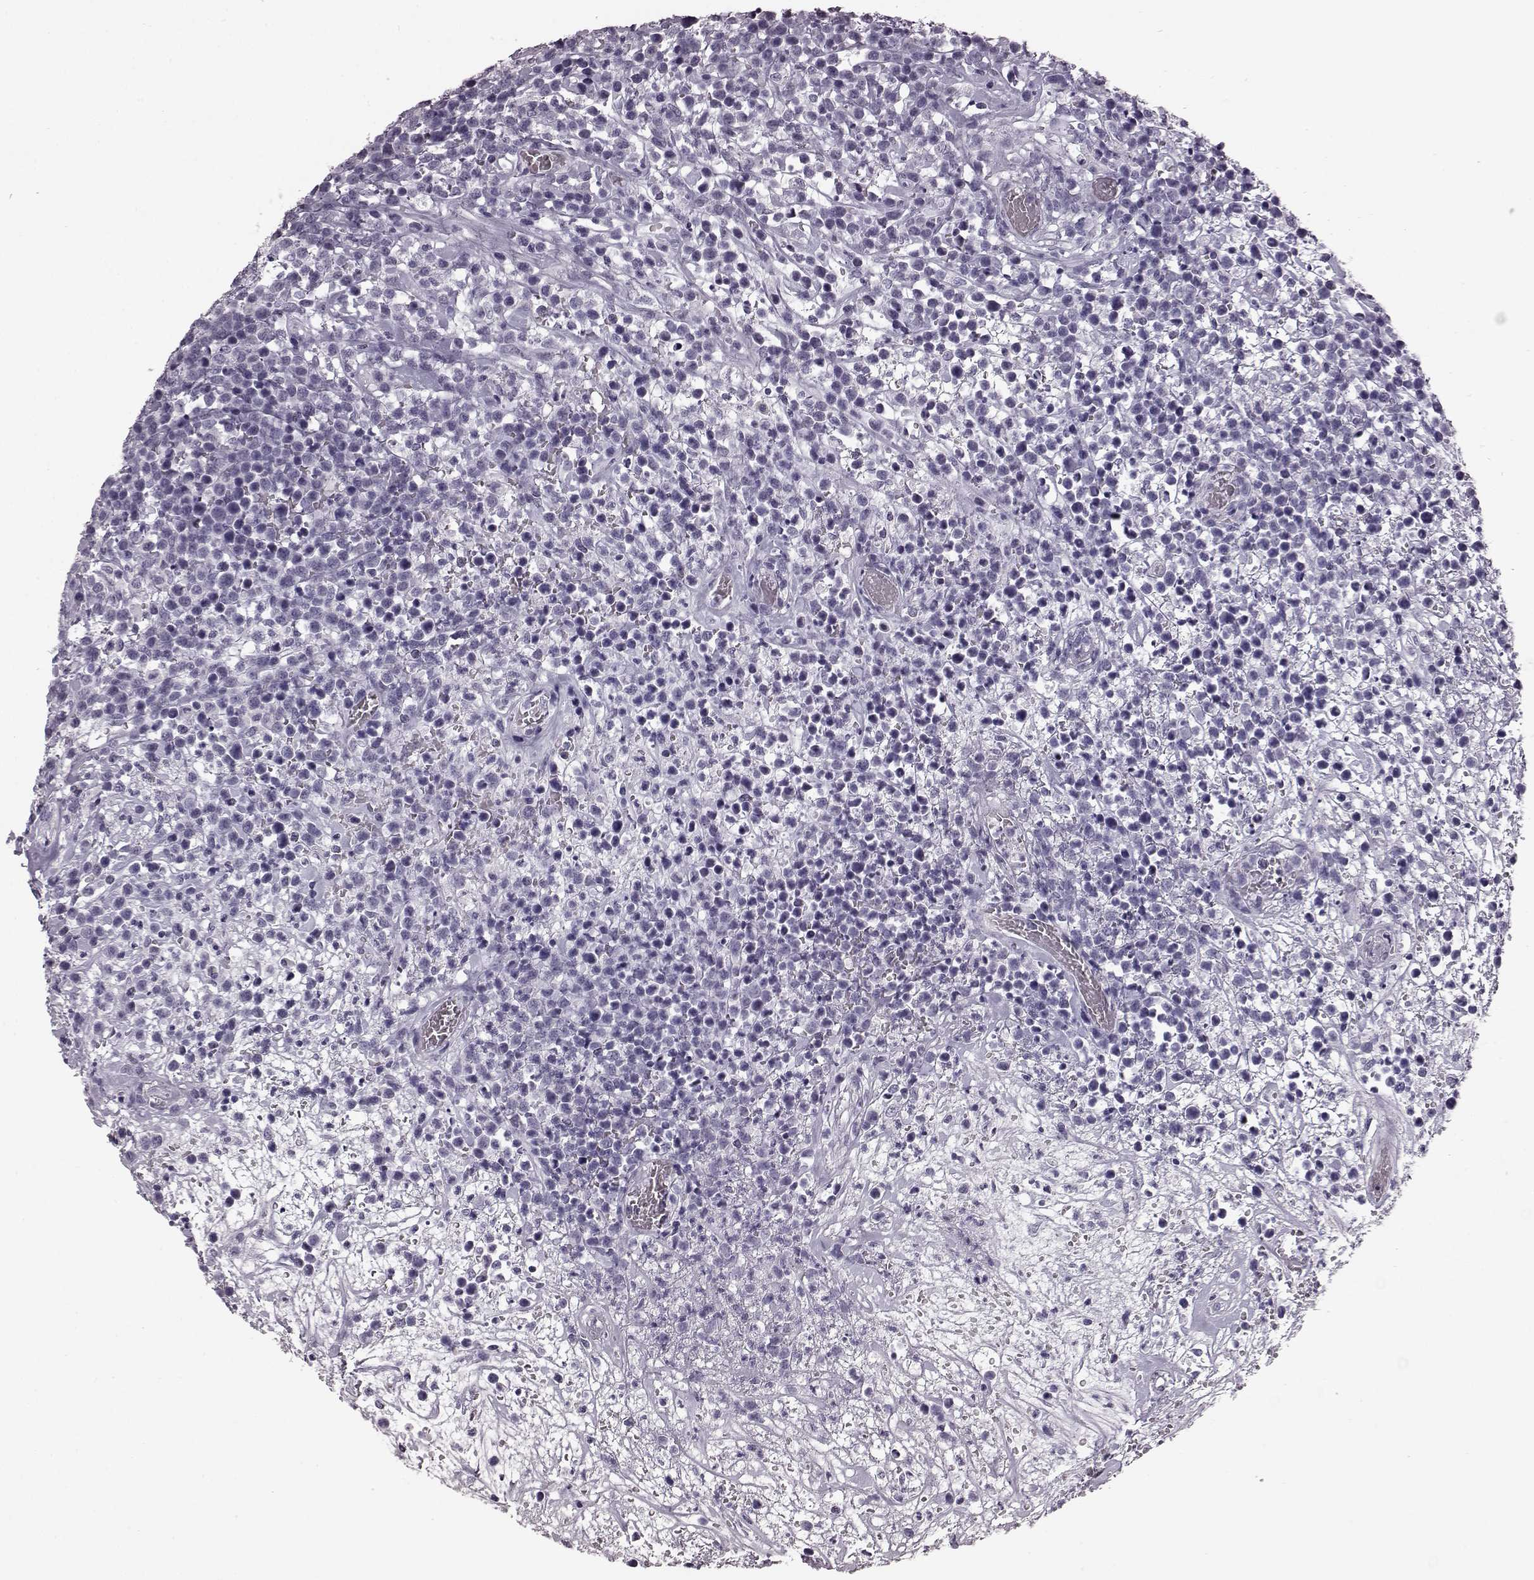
{"staining": {"intensity": "negative", "quantity": "none", "location": "none"}, "tissue": "lymphoma", "cell_type": "Tumor cells", "image_type": "cancer", "snomed": [{"axis": "morphology", "description": "Malignant lymphoma, non-Hodgkin's type, High grade"}, {"axis": "topography", "description": "Soft tissue"}], "caption": "Tumor cells show no significant protein staining in high-grade malignant lymphoma, non-Hodgkin's type.", "gene": "AIPL1", "patient": {"sex": "female", "age": 56}}